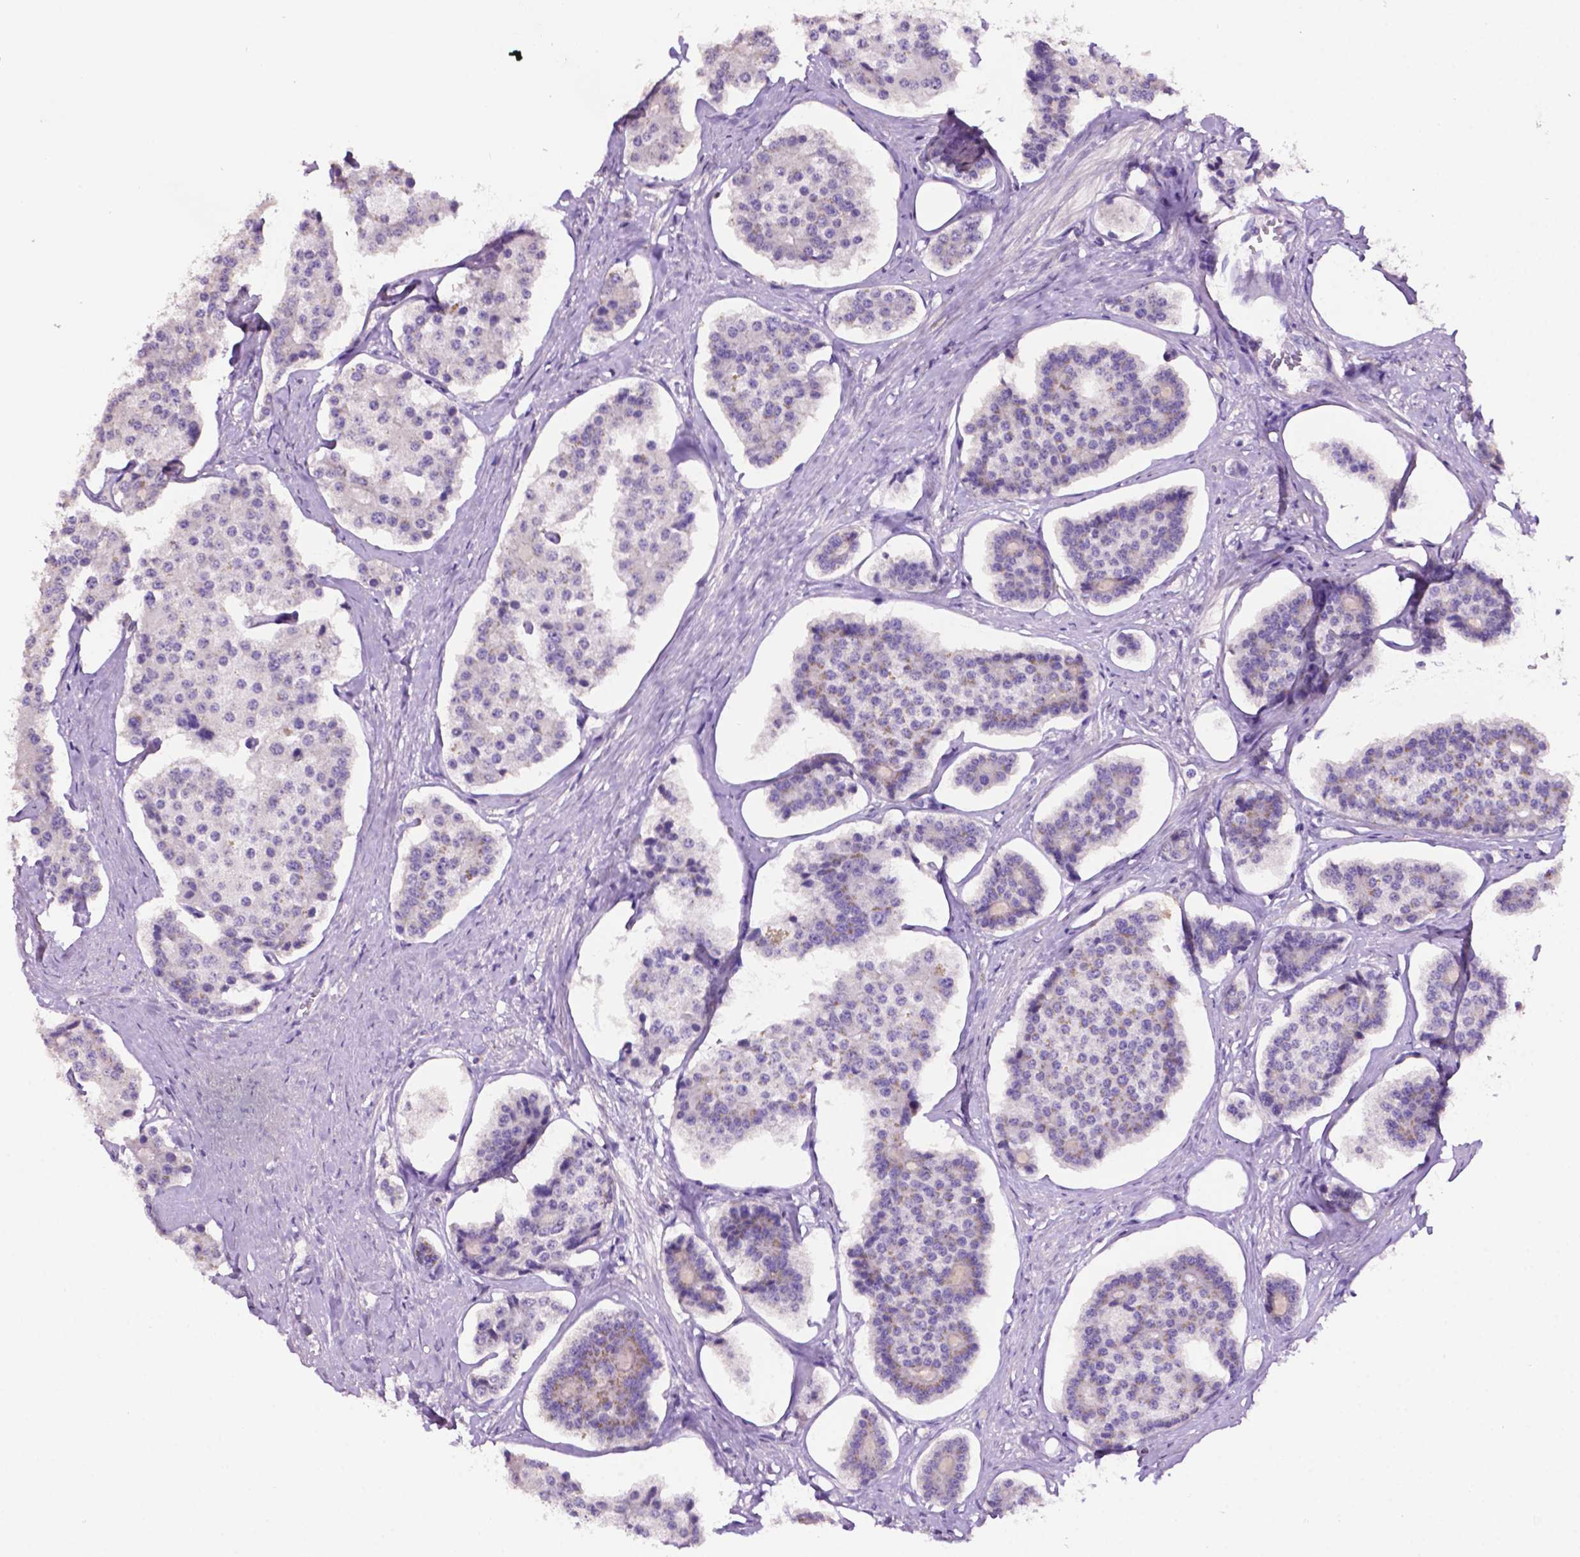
{"staining": {"intensity": "negative", "quantity": "none", "location": "none"}, "tissue": "carcinoid", "cell_type": "Tumor cells", "image_type": "cancer", "snomed": [{"axis": "morphology", "description": "Carcinoid, malignant, NOS"}, {"axis": "topography", "description": "Small intestine"}], "caption": "A high-resolution micrograph shows IHC staining of carcinoid (malignant), which shows no significant expression in tumor cells. (DAB immunohistochemistry visualized using brightfield microscopy, high magnification).", "gene": "PRPS2", "patient": {"sex": "female", "age": 65}}